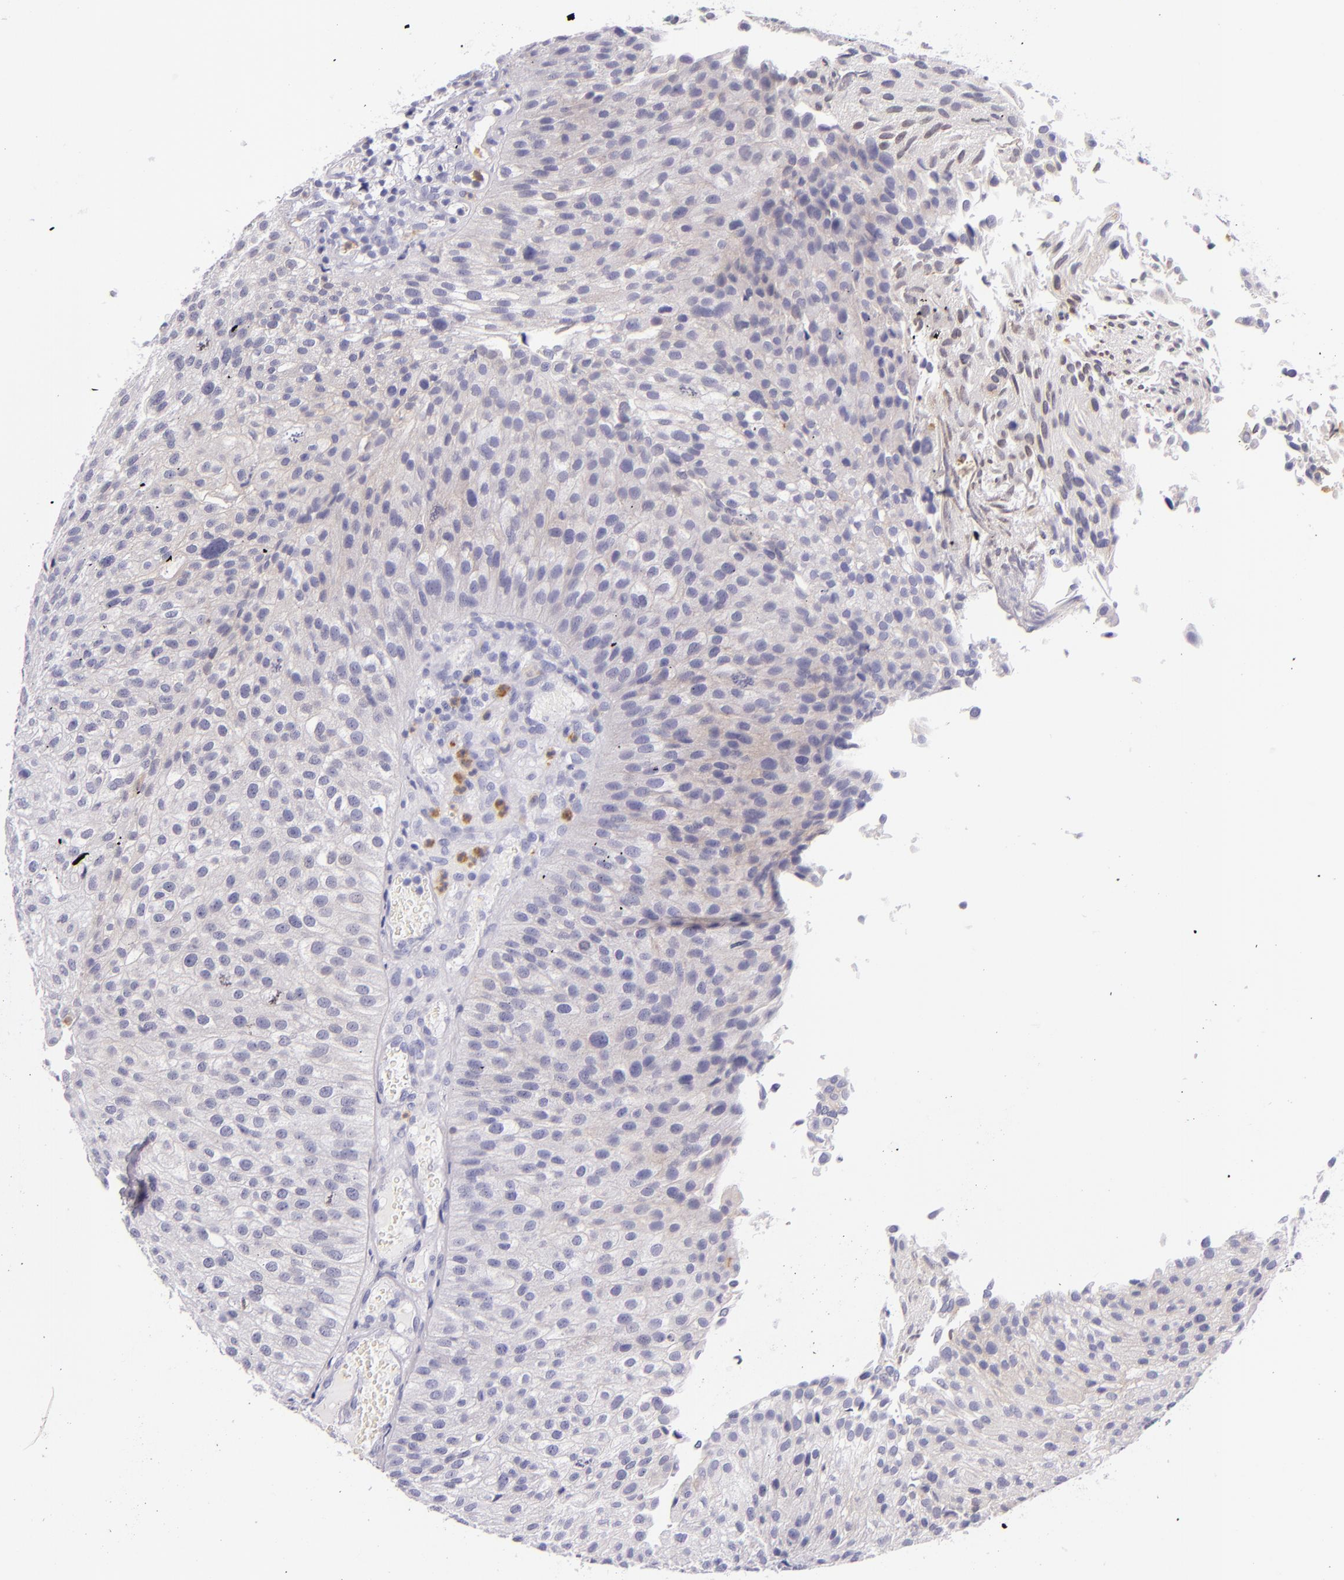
{"staining": {"intensity": "negative", "quantity": "none", "location": "none"}, "tissue": "urothelial cancer", "cell_type": "Tumor cells", "image_type": "cancer", "snomed": [{"axis": "morphology", "description": "Urothelial carcinoma, Low grade"}, {"axis": "topography", "description": "Urinary bladder"}], "caption": "Immunohistochemical staining of human urothelial carcinoma (low-grade) demonstrates no significant expression in tumor cells. (Brightfield microscopy of DAB immunohistochemistry (IHC) at high magnification).", "gene": "CEACAM1", "patient": {"sex": "female", "age": 89}}